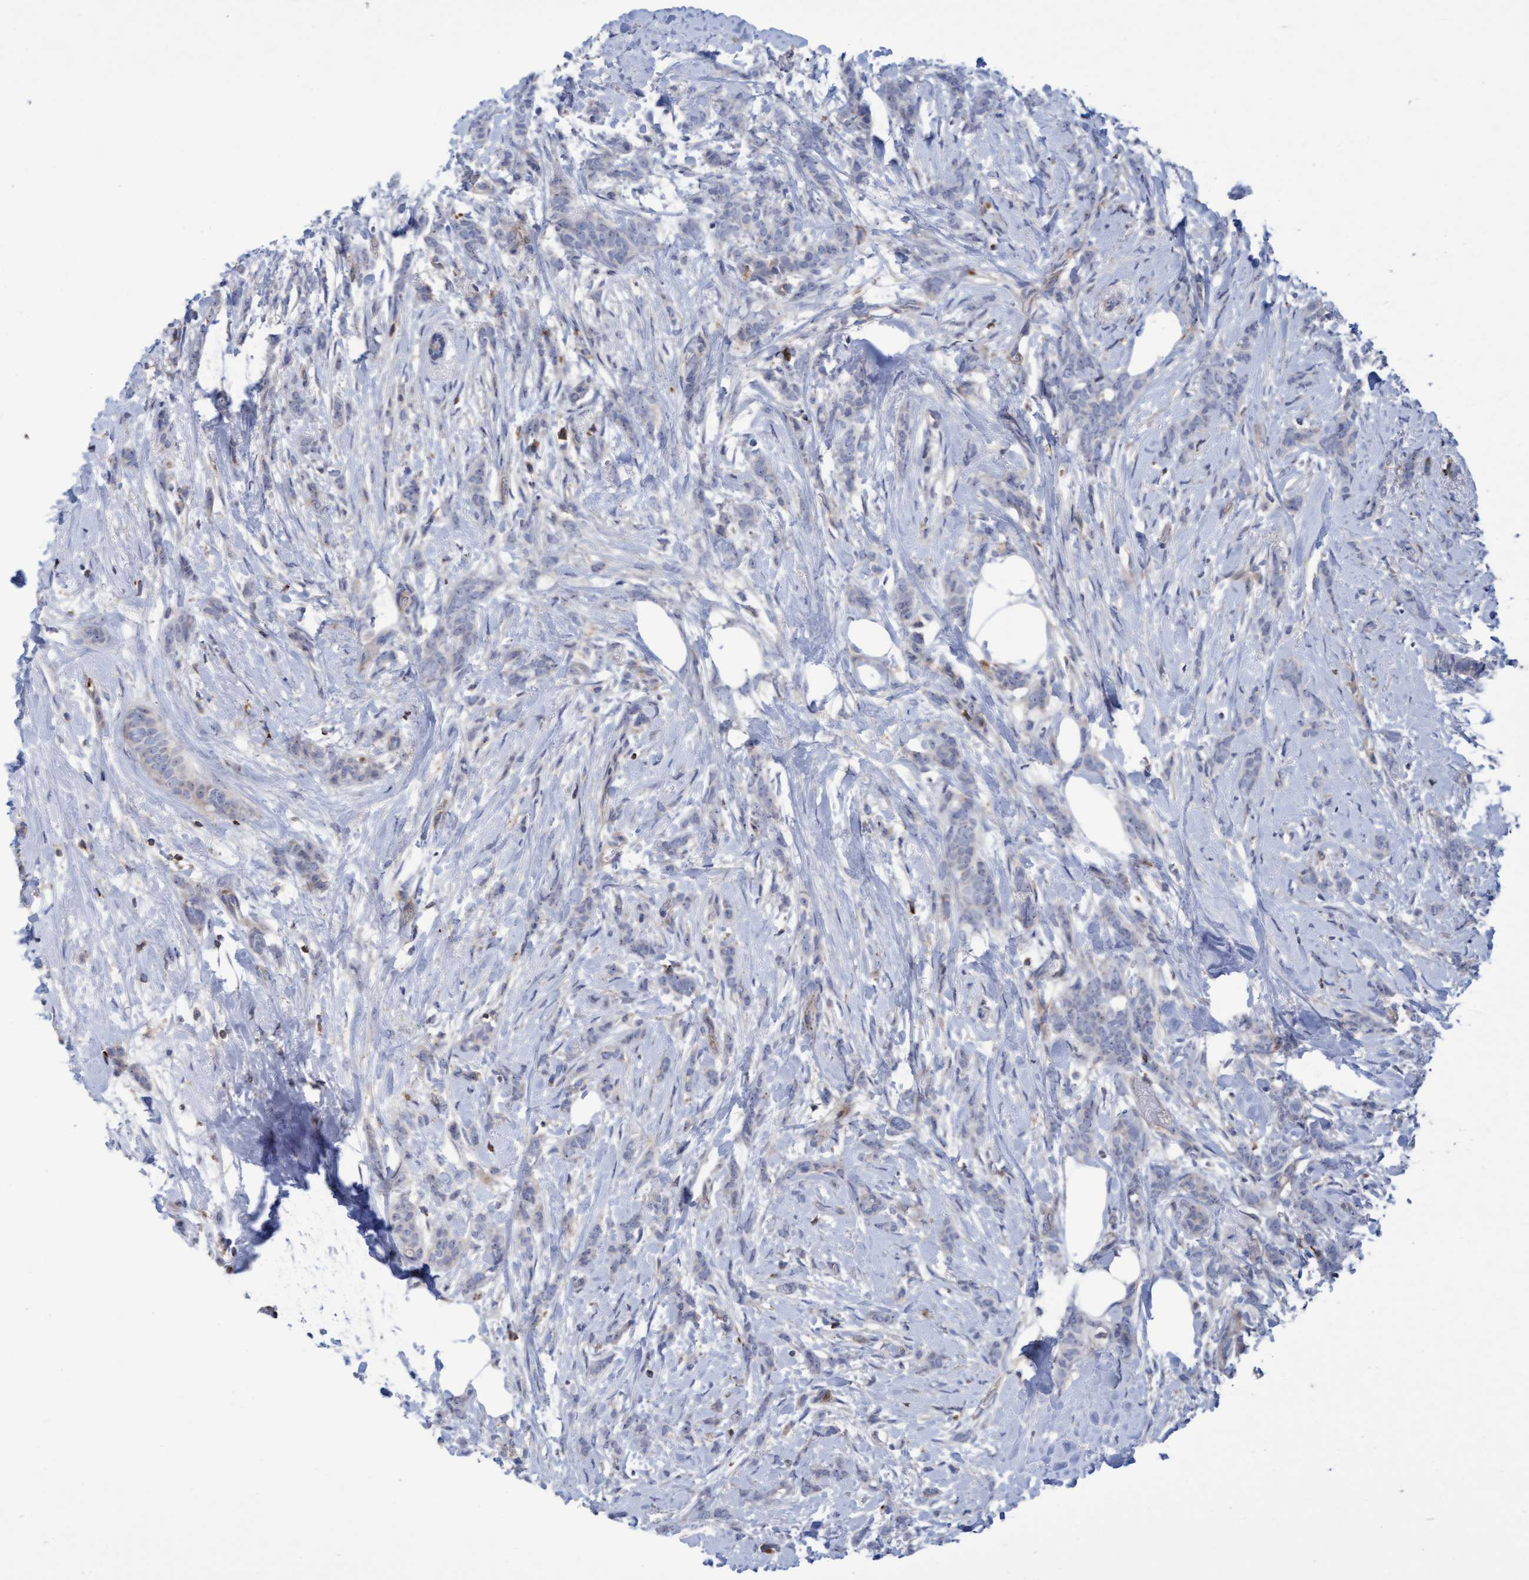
{"staining": {"intensity": "negative", "quantity": "none", "location": "none"}, "tissue": "breast cancer", "cell_type": "Tumor cells", "image_type": "cancer", "snomed": [{"axis": "morphology", "description": "Lobular carcinoma, in situ"}, {"axis": "morphology", "description": "Lobular carcinoma"}, {"axis": "topography", "description": "Breast"}], "caption": "Protein analysis of breast lobular carcinoma demonstrates no significant staining in tumor cells. (Immunohistochemistry, brightfield microscopy, high magnification).", "gene": "FNBP1", "patient": {"sex": "female", "age": 41}}